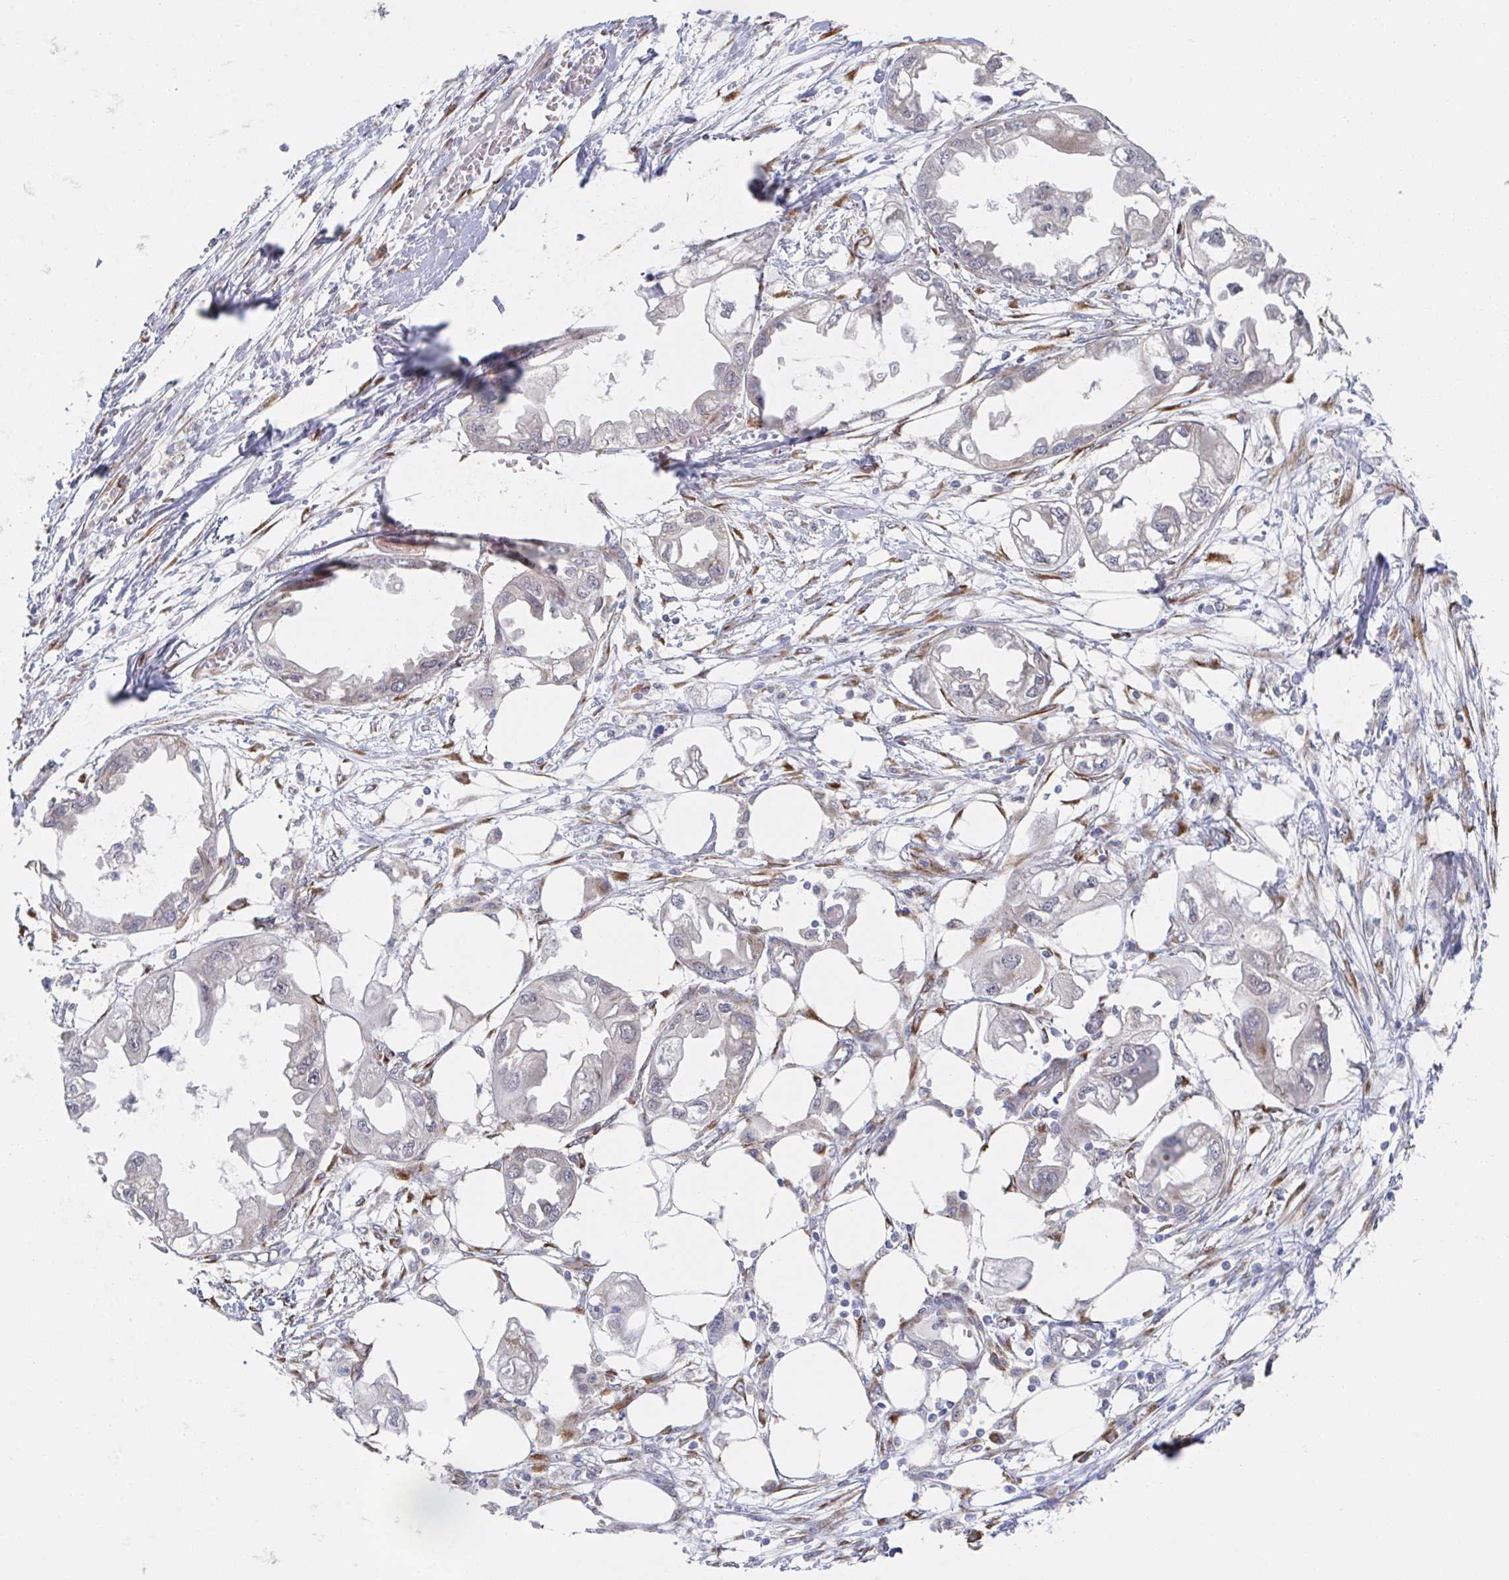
{"staining": {"intensity": "negative", "quantity": "none", "location": "none"}, "tissue": "endometrial cancer", "cell_type": "Tumor cells", "image_type": "cancer", "snomed": [{"axis": "morphology", "description": "Adenocarcinoma, NOS"}, {"axis": "morphology", "description": "Adenocarcinoma, metastatic, NOS"}, {"axis": "topography", "description": "Adipose tissue"}, {"axis": "topography", "description": "Endometrium"}], "caption": "This is a image of immunohistochemistry (IHC) staining of endometrial cancer (metastatic adenocarcinoma), which shows no staining in tumor cells. Nuclei are stained in blue.", "gene": "TRAPPC10", "patient": {"sex": "female", "age": 67}}